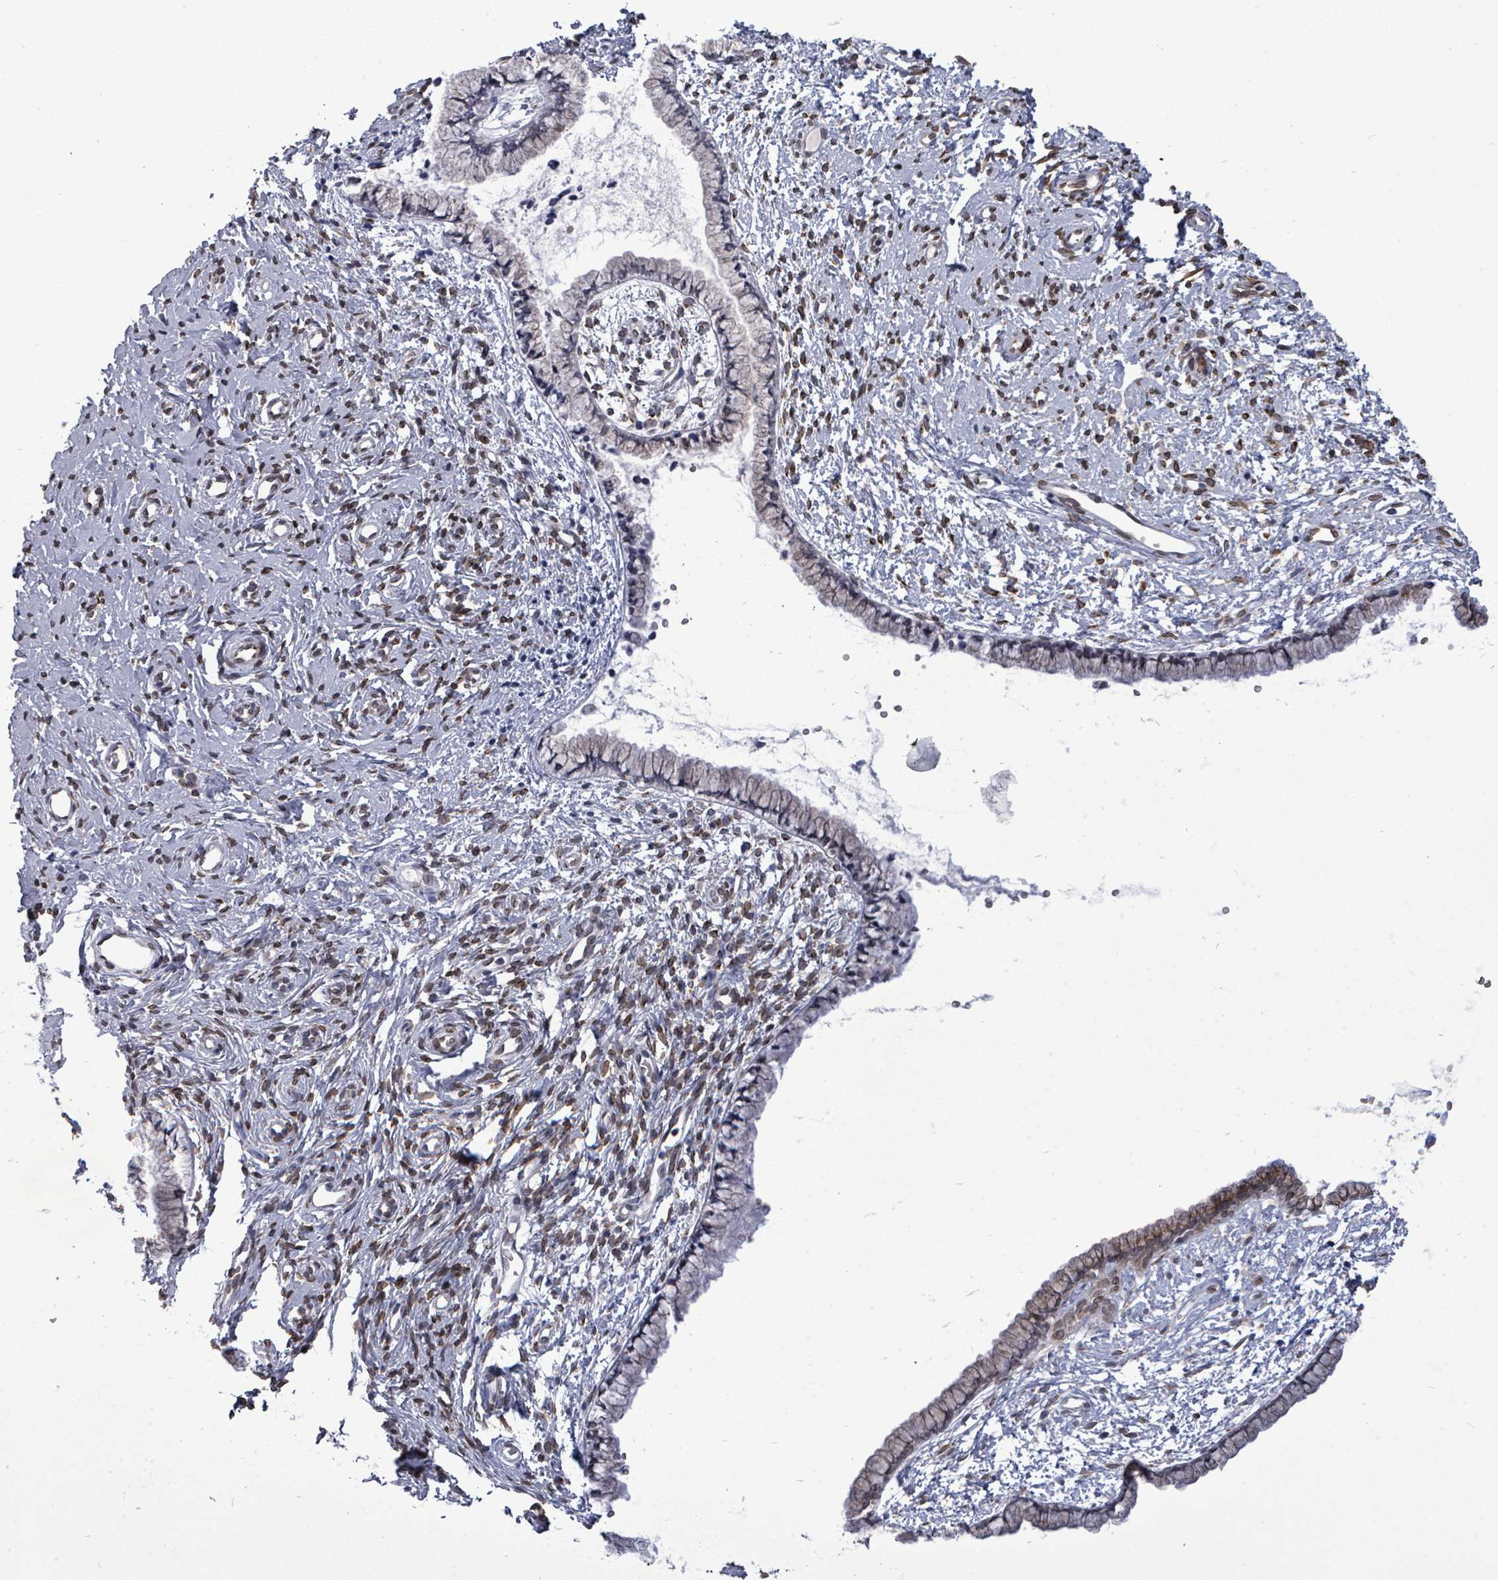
{"staining": {"intensity": "negative", "quantity": "none", "location": "none"}, "tissue": "cervix", "cell_type": "Glandular cells", "image_type": "normal", "snomed": [{"axis": "morphology", "description": "Normal tissue, NOS"}, {"axis": "topography", "description": "Cervix"}], "caption": "Immunohistochemistry (IHC) micrograph of normal human cervix stained for a protein (brown), which shows no positivity in glandular cells. (DAB (3,3'-diaminobenzidine) IHC, high magnification).", "gene": "ARFGAP1", "patient": {"sex": "female", "age": 57}}